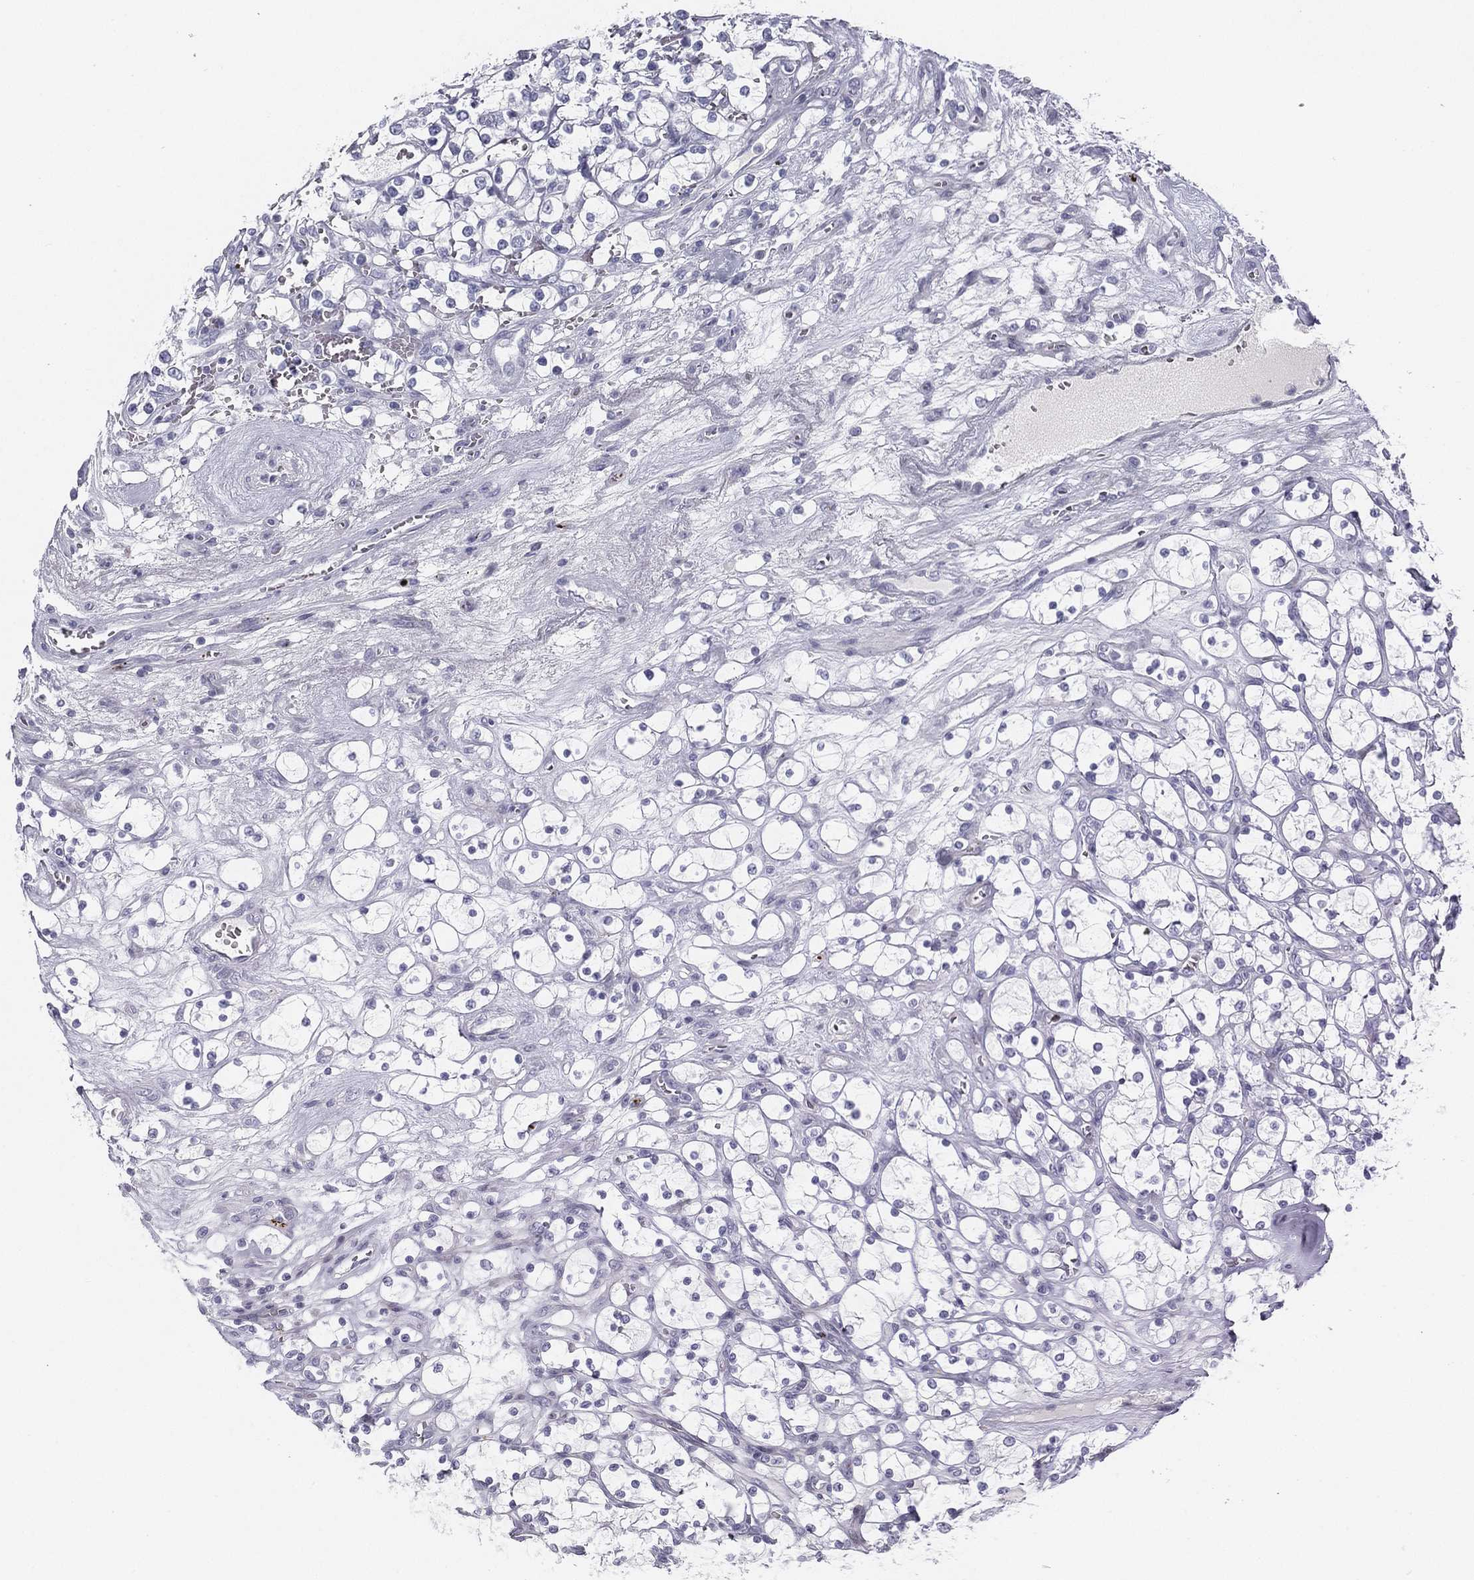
{"staining": {"intensity": "negative", "quantity": "none", "location": "none"}, "tissue": "renal cancer", "cell_type": "Tumor cells", "image_type": "cancer", "snomed": [{"axis": "morphology", "description": "Adenocarcinoma, NOS"}, {"axis": "topography", "description": "Kidney"}], "caption": "IHC image of neoplastic tissue: human adenocarcinoma (renal) stained with DAB shows no significant protein staining in tumor cells. The staining is performed using DAB (3,3'-diaminobenzidine) brown chromogen with nuclei counter-stained in using hematoxylin.", "gene": "SPPL2C", "patient": {"sex": "female", "age": 69}}